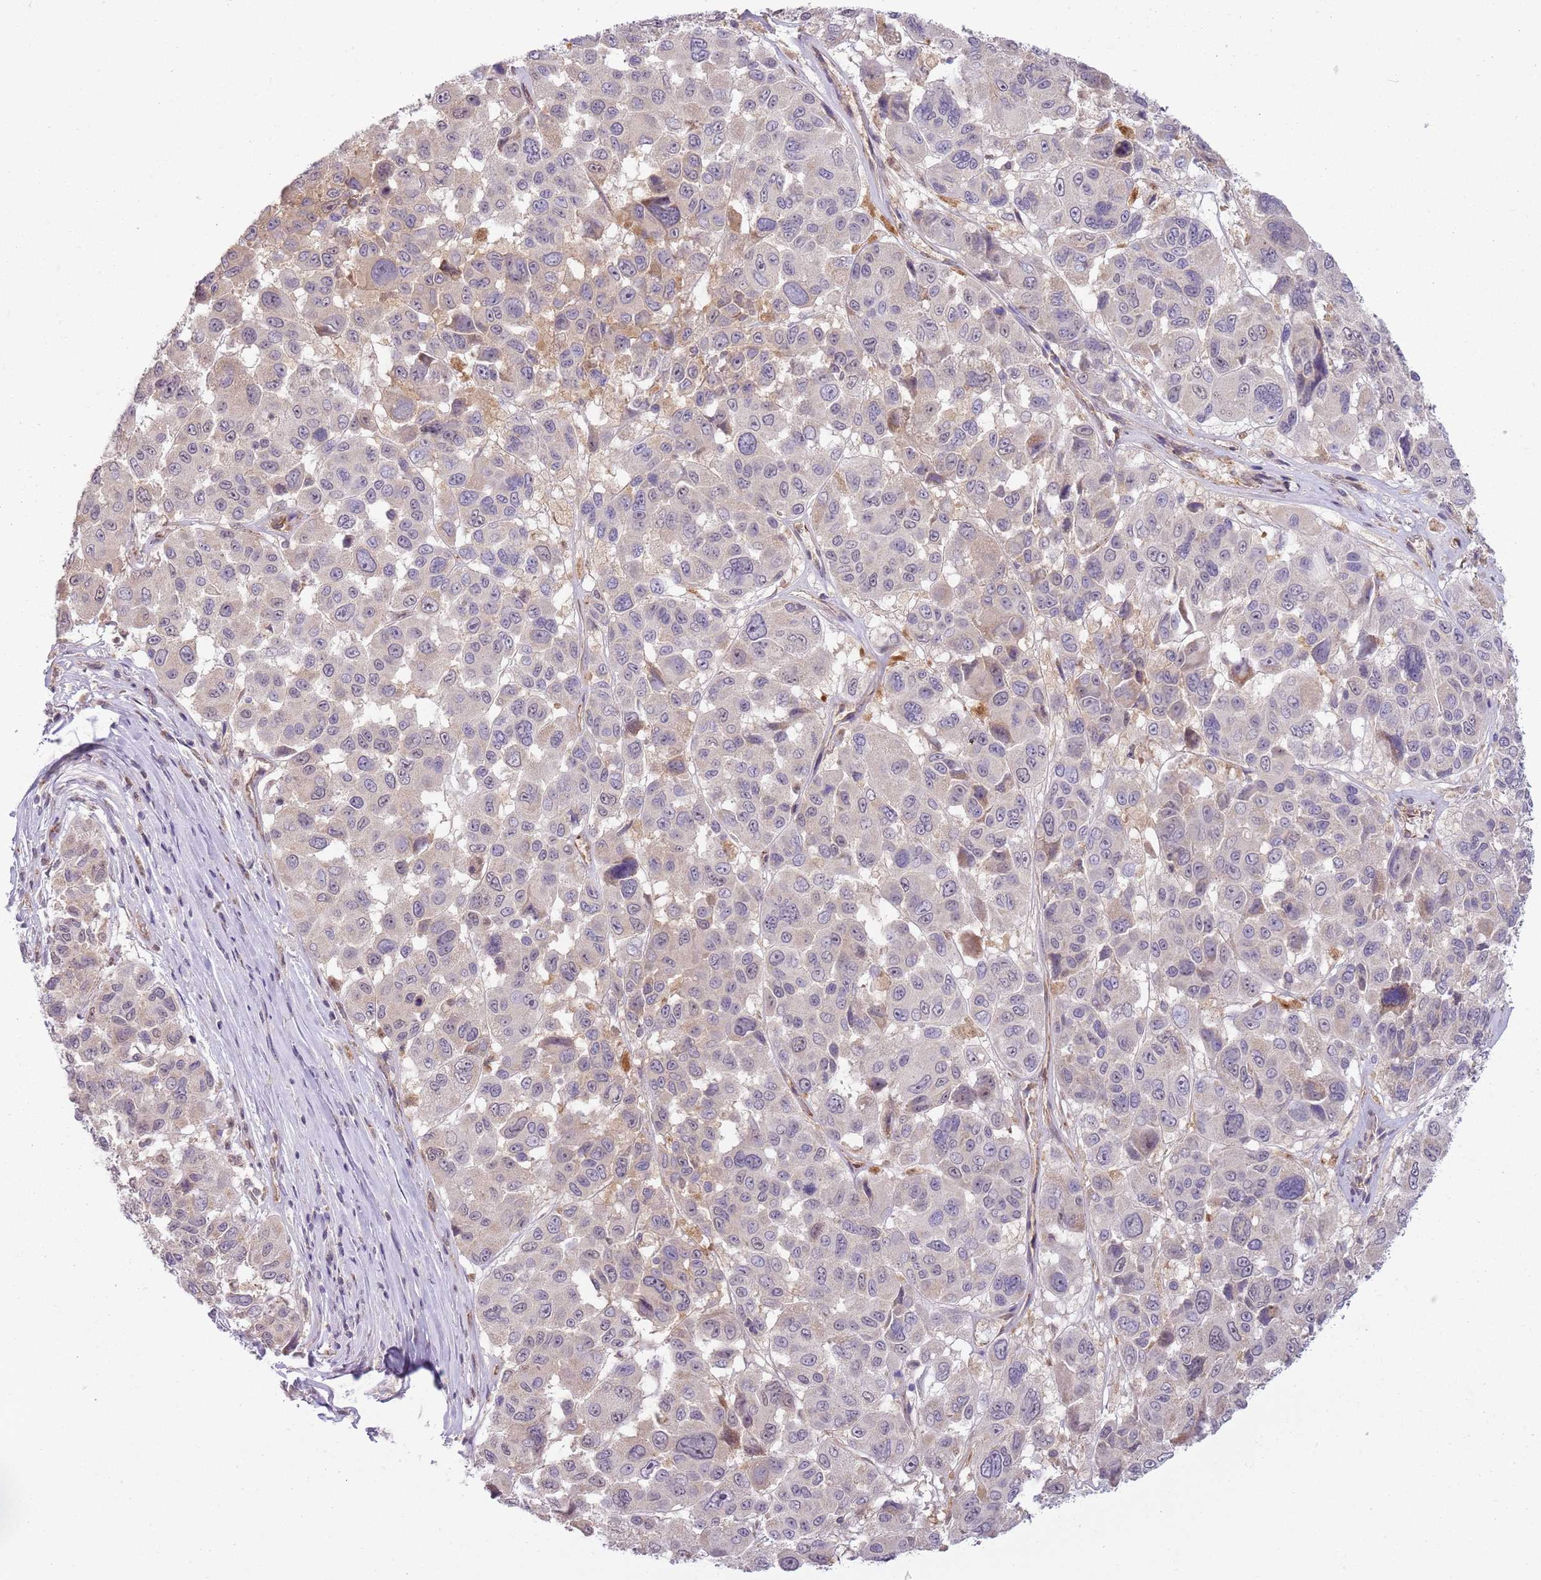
{"staining": {"intensity": "negative", "quantity": "none", "location": "none"}, "tissue": "melanoma", "cell_type": "Tumor cells", "image_type": "cancer", "snomed": [{"axis": "morphology", "description": "Malignant melanoma, NOS"}, {"axis": "topography", "description": "Skin"}], "caption": "Melanoma stained for a protein using immunohistochemistry (IHC) displays no expression tumor cells.", "gene": "SKOR2", "patient": {"sex": "female", "age": 66}}